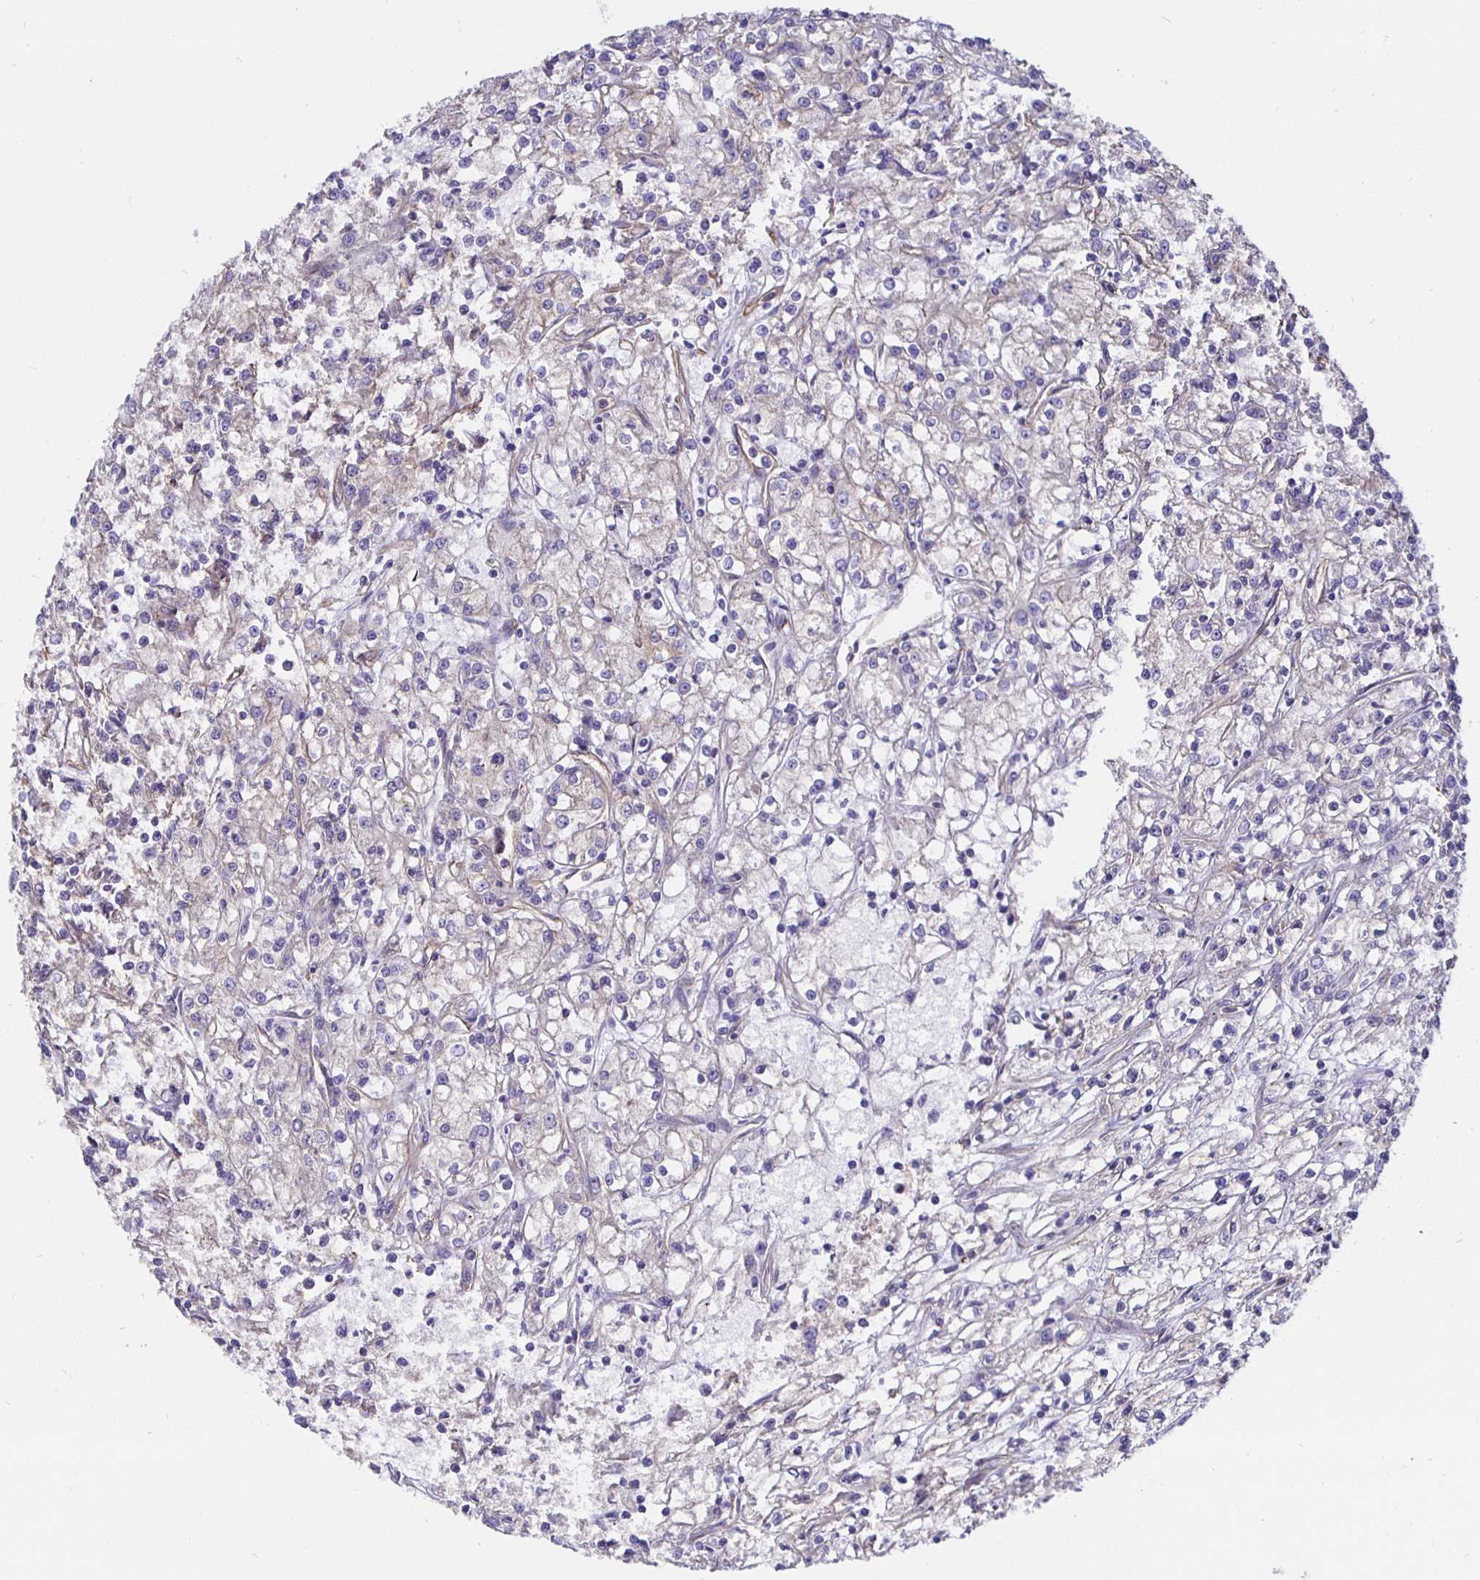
{"staining": {"intensity": "negative", "quantity": "none", "location": "none"}, "tissue": "renal cancer", "cell_type": "Tumor cells", "image_type": "cancer", "snomed": [{"axis": "morphology", "description": "Adenocarcinoma, NOS"}, {"axis": "topography", "description": "Kidney"}], "caption": "Human renal cancer stained for a protein using immunohistochemistry (IHC) demonstrates no positivity in tumor cells.", "gene": "ARHGEF39", "patient": {"sex": "female", "age": 59}}